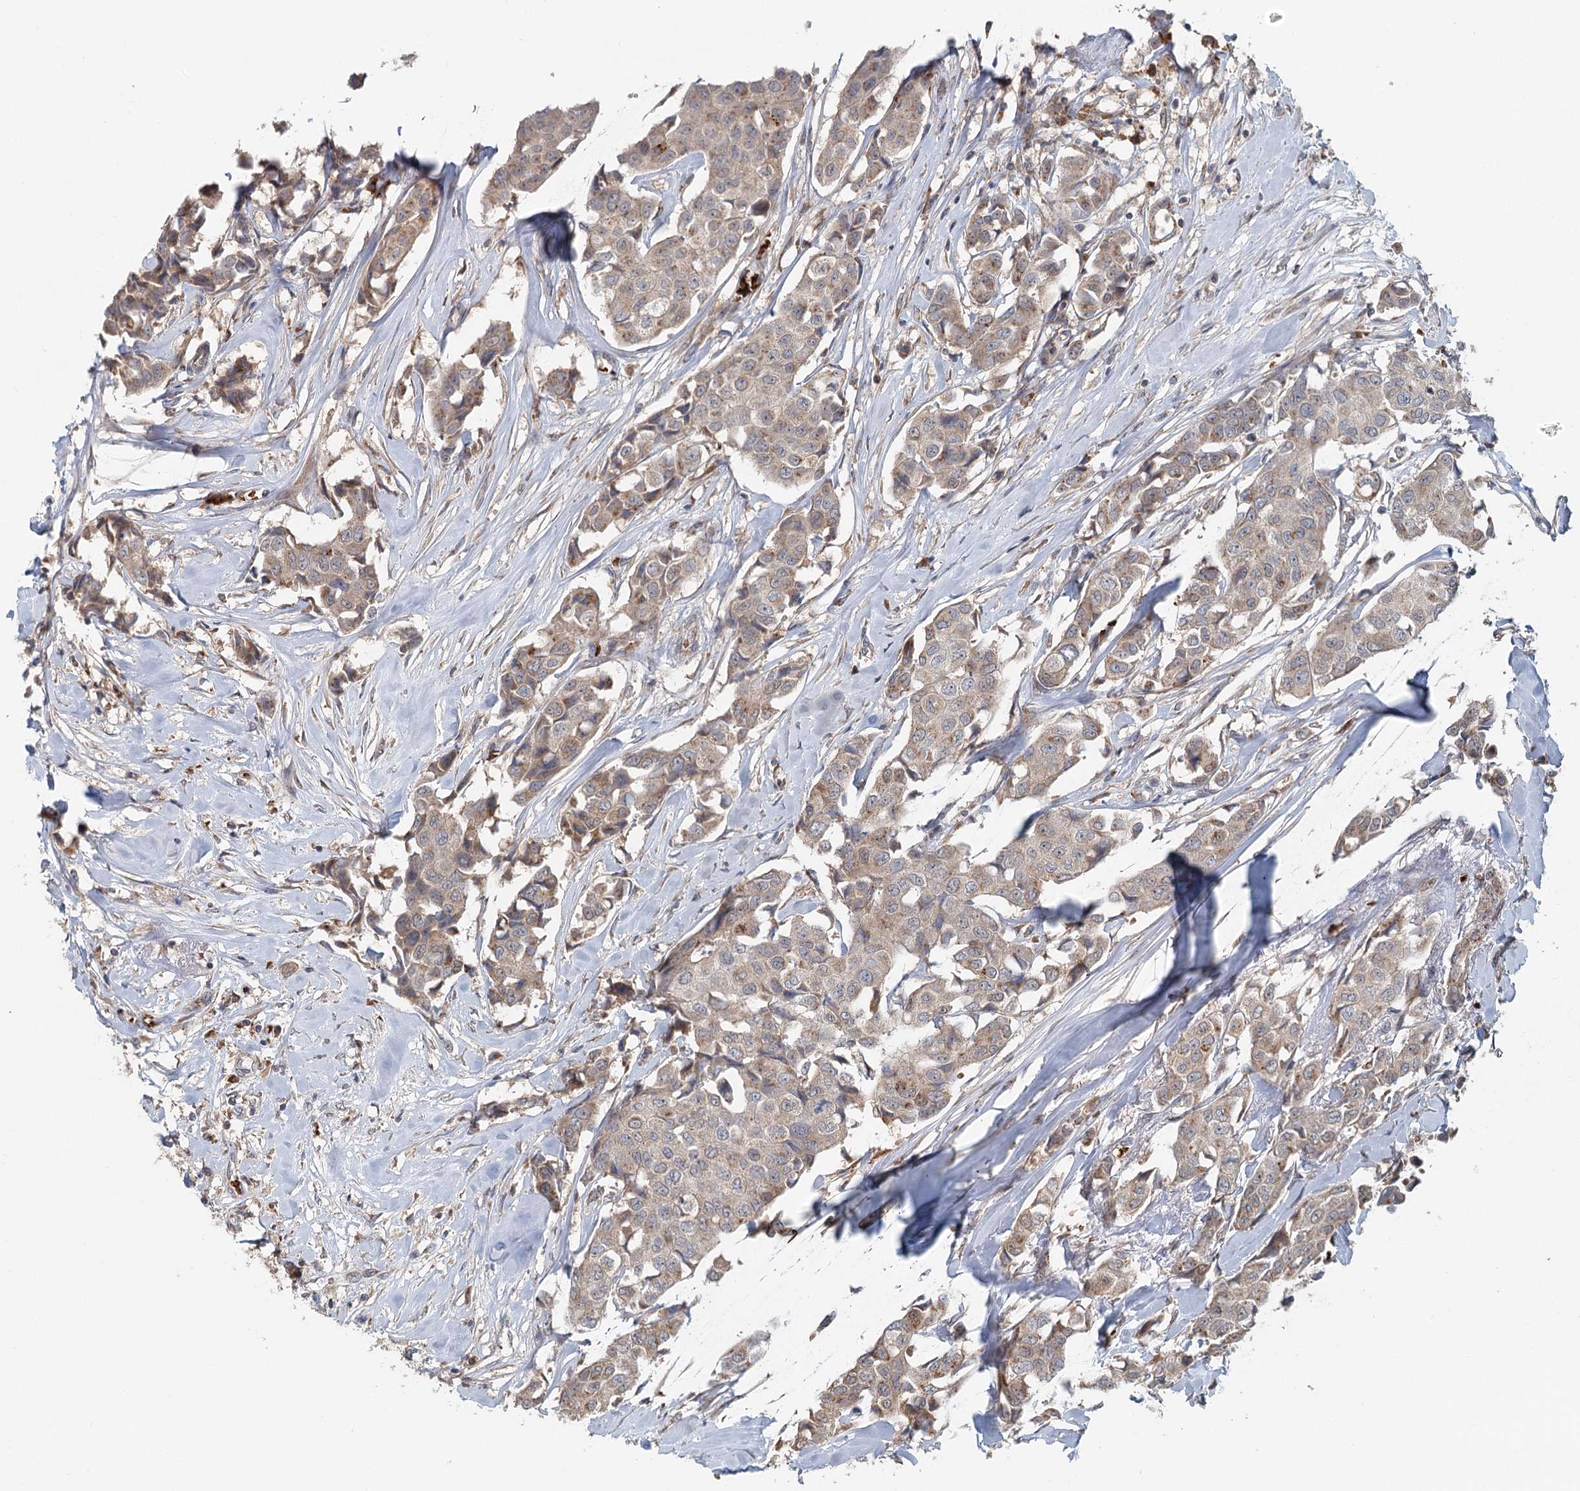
{"staining": {"intensity": "weak", "quantity": "25%-75%", "location": "cytoplasmic/membranous"}, "tissue": "breast cancer", "cell_type": "Tumor cells", "image_type": "cancer", "snomed": [{"axis": "morphology", "description": "Duct carcinoma"}, {"axis": "topography", "description": "Breast"}], "caption": "Intraductal carcinoma (breast) was stained to show a protein in brown. There is low levels of weak cytoplasmic/membranous expression in approximately 25%-75% of tumor cells. (DAB = brown stain, brightfield microscopy at high magnification).", "gene": "ADK", "patient": {"sex": "female", "age": 80}}